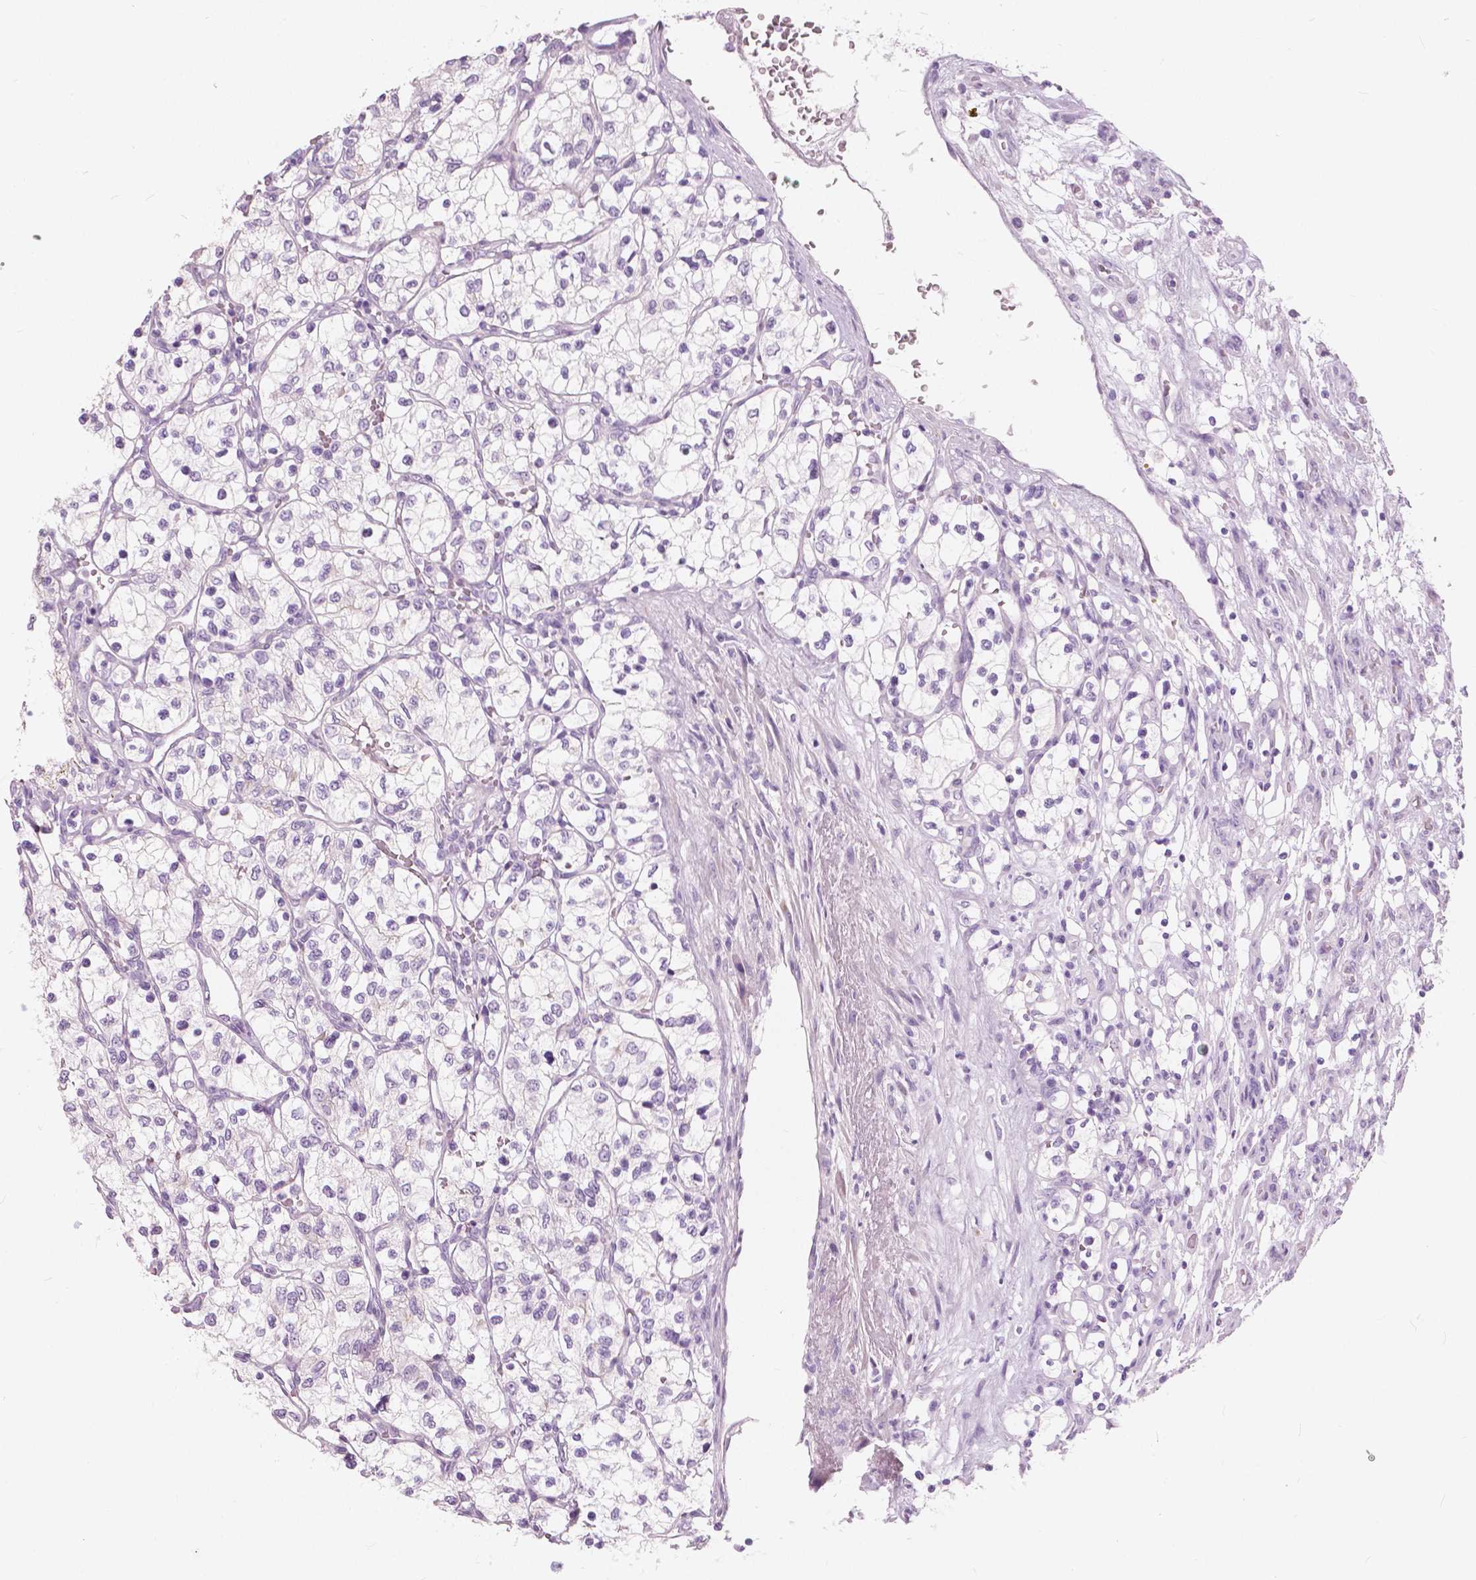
{"staining": {"intensity": "negative", "quantity": "none", "location": "none"}, "tissue": "renal cancer", "cell_type": "Tumor cells", "image_type": "cancer", "snomed": [{"axis": "morphology", "description": "Adenocarcinoma, NOS"}, {"axis": "topography", "description": "Kidney"}], "caption": "DAB immunohistochemical staining of human renal cancer shows no significant staining in tumor cells. (DAB (3,3'-diaminobenzidine) immunohistochemistry (IHC), high magnification).", "gene": "A4GNT", "patient": {"sex": "female", "age": 69}}